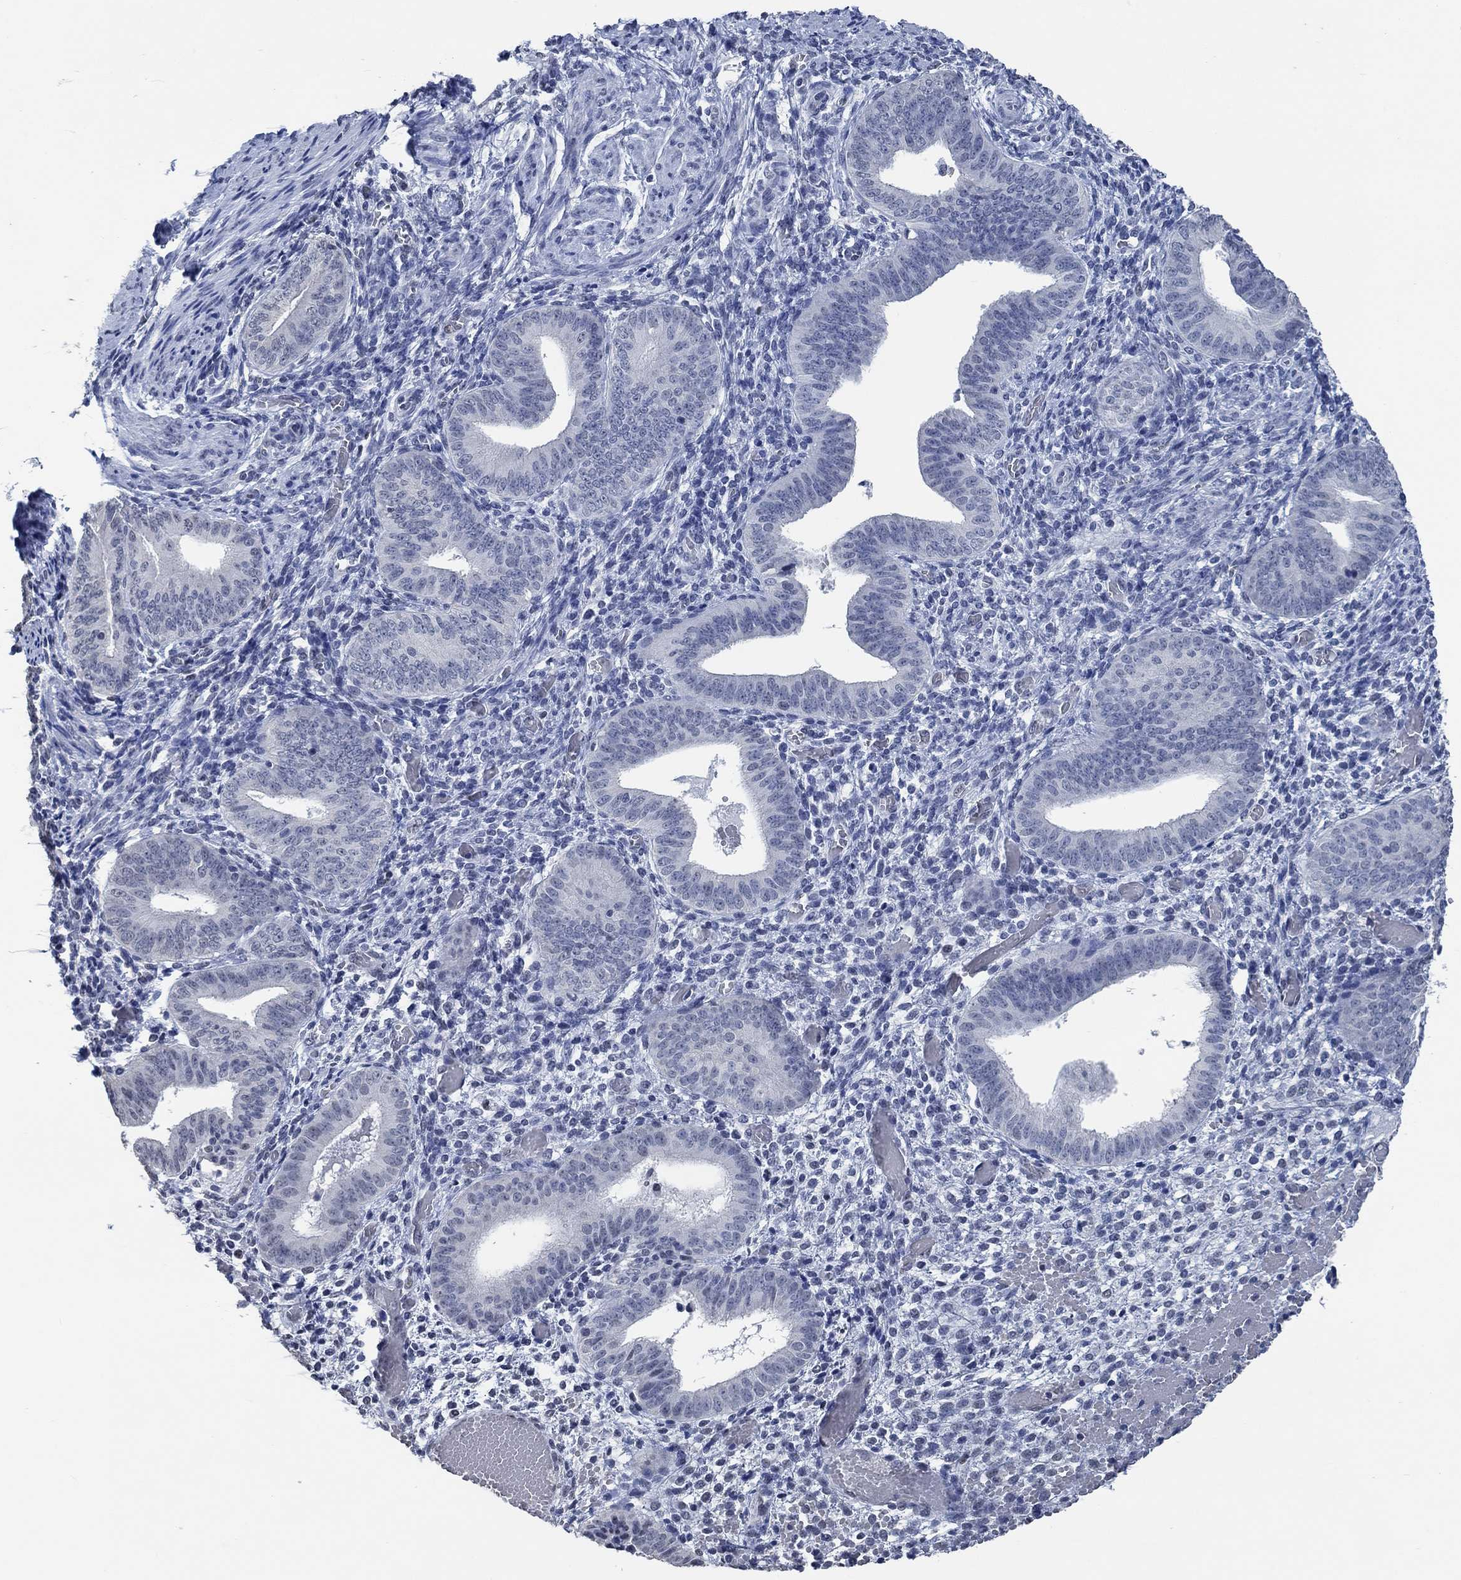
{"staining": {"intensity": "negative", "quantity": "none", "location": "none"}, "tissue": "endometrium", "cell_type": "Cells in endometrial stroma", "image_type": "normal", "snomed": [{"axis": "morphology", "description": "Normal tissue, NOS"}, {"axis": "topography", "description": "Endometrium"}], "caption": "This is a image of immunohistochemistry staining of normal endometrium, which shows no staining in cells in endometrial stroma.", "gene": "OBSCN", "patient": {"sex": "female", "age": 42}}